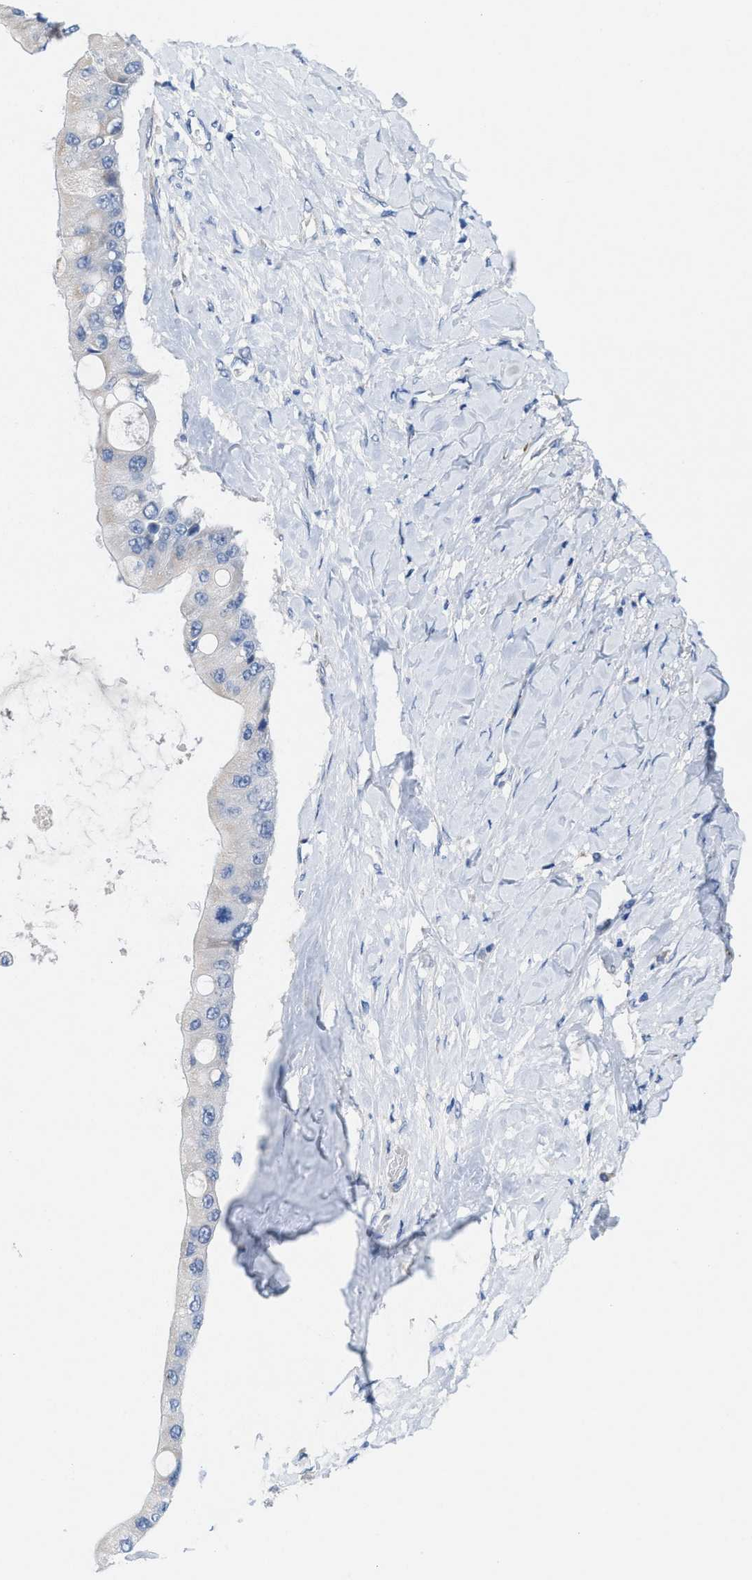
{"staining": {"intensity": "negative", "quantity": "none", "location": "none"}, "tissue": "liver cancer", "cell_type": "Tumor cells", "image_type": "cancer", "snomed": [{"axis": "morphology", "description": "Cholangiocarcinoma"}, {"axis": "topography", "description": "Liver"}], "caption": "A high-resolution histopathology image shows immunohistochemistry staining of liver cancer (cholangiocarcinoma), which shows no significant expression in tumor cells.", "gene": "CPA2", "patient": {"sex": "male", "age": 50}}